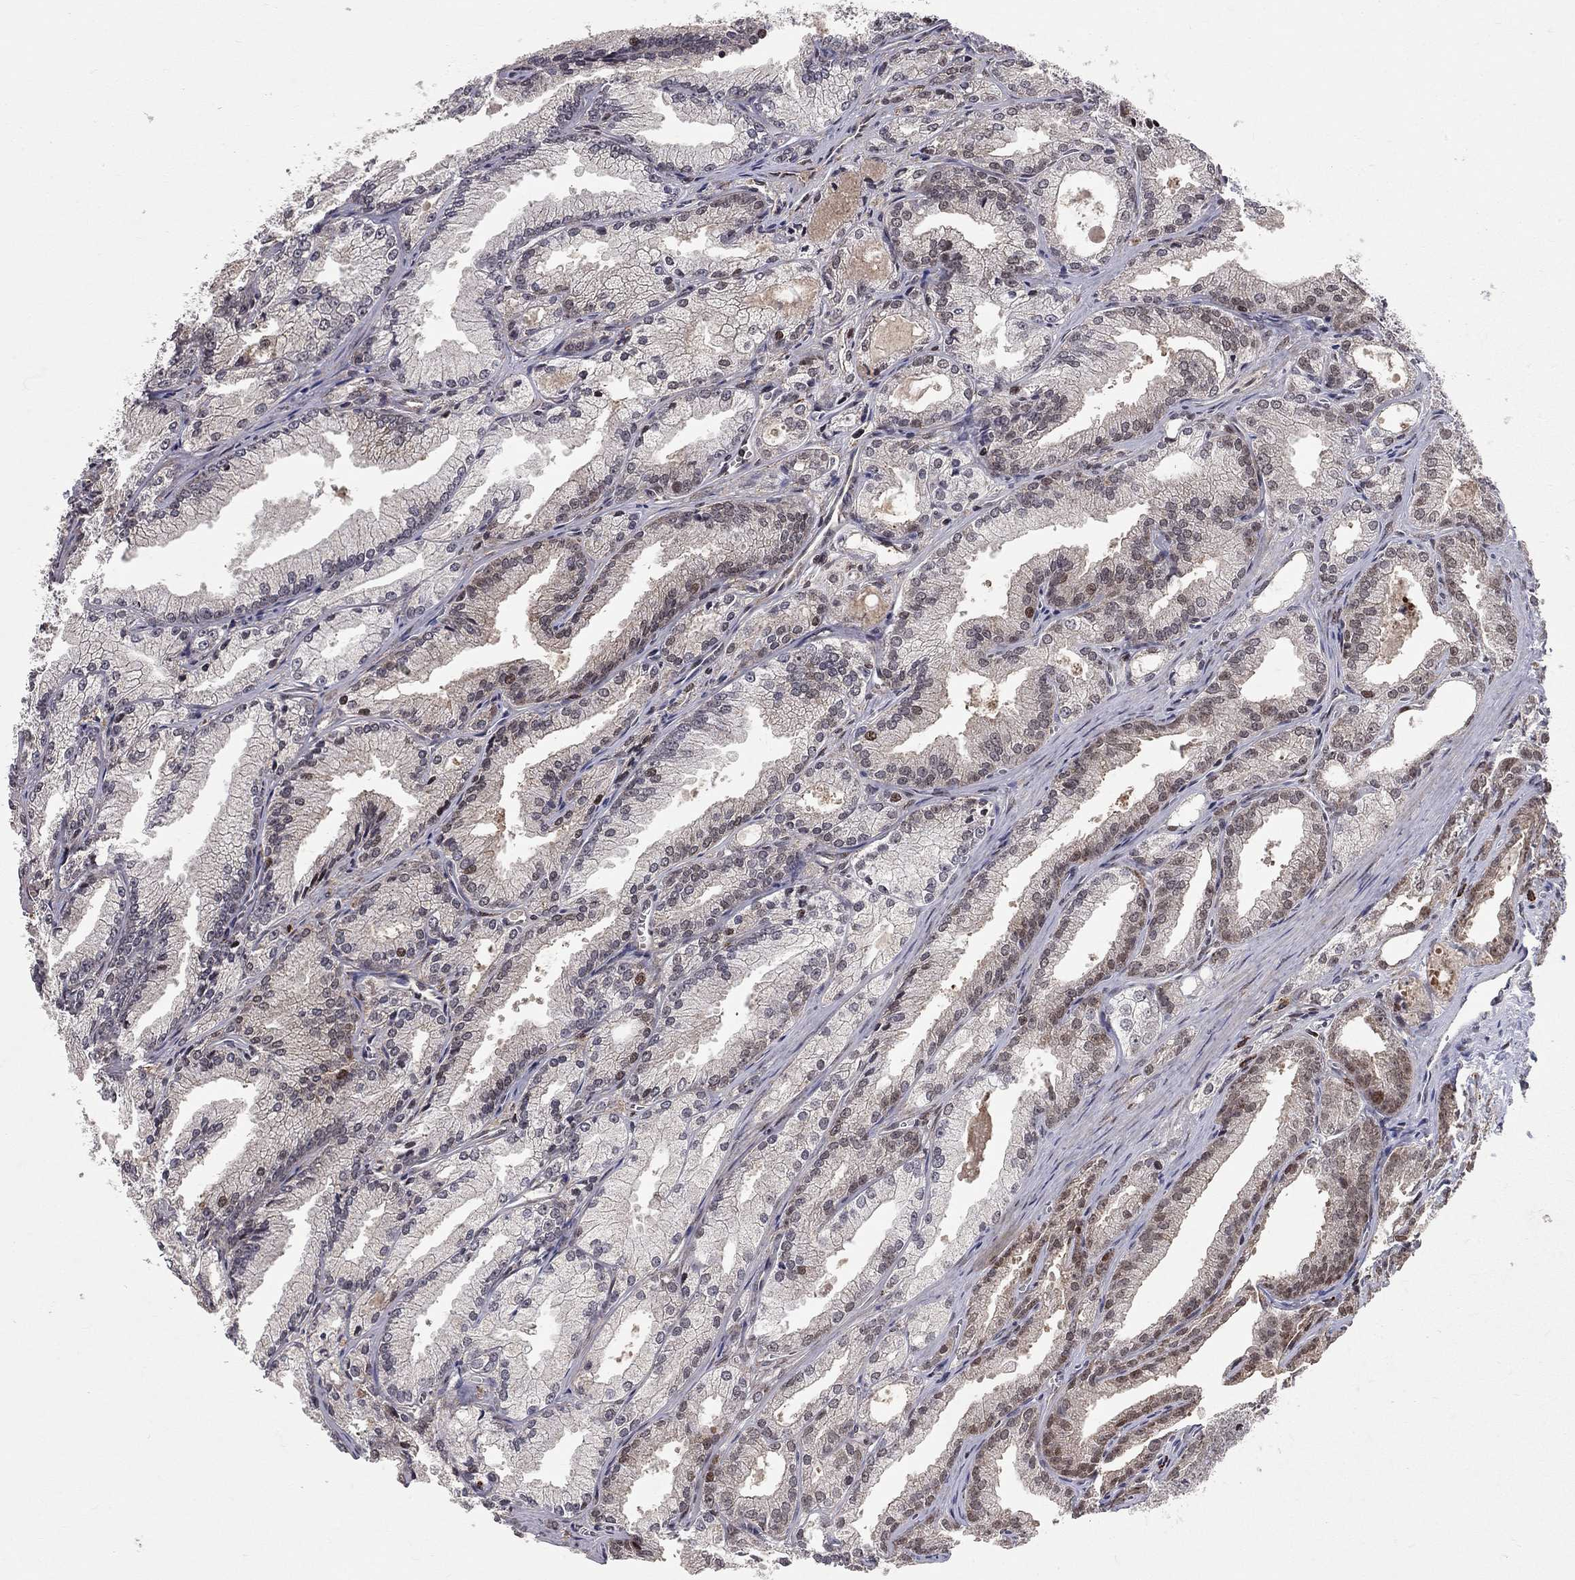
{"staining": {"intensity": "weak", "quantity": "<25%", "location": "nuclear"}, "tissue": "prostate cancer", "cell_type": "Tumor cells", "image_type": "cancer", "snomed": [{"axis": "morphology", "description": "Adenocarcinoma, NOS"}, {"axis": "morphology", "description": "Adenocarcinoma, High grade"}, {"axis": "topography", "description": "Prostate"}], "caption": "Immunohistochemical staining of adenocarcinoma (prostate) displays no significant staining in tumor cells. The staining is performed using DAB (3,3'-diaminobenzidine) brown chromogen with nuclei counter-stained in using hematoxylin.", "gene": "HDAC3", "patient": {"sex": "male", "age": 70}}